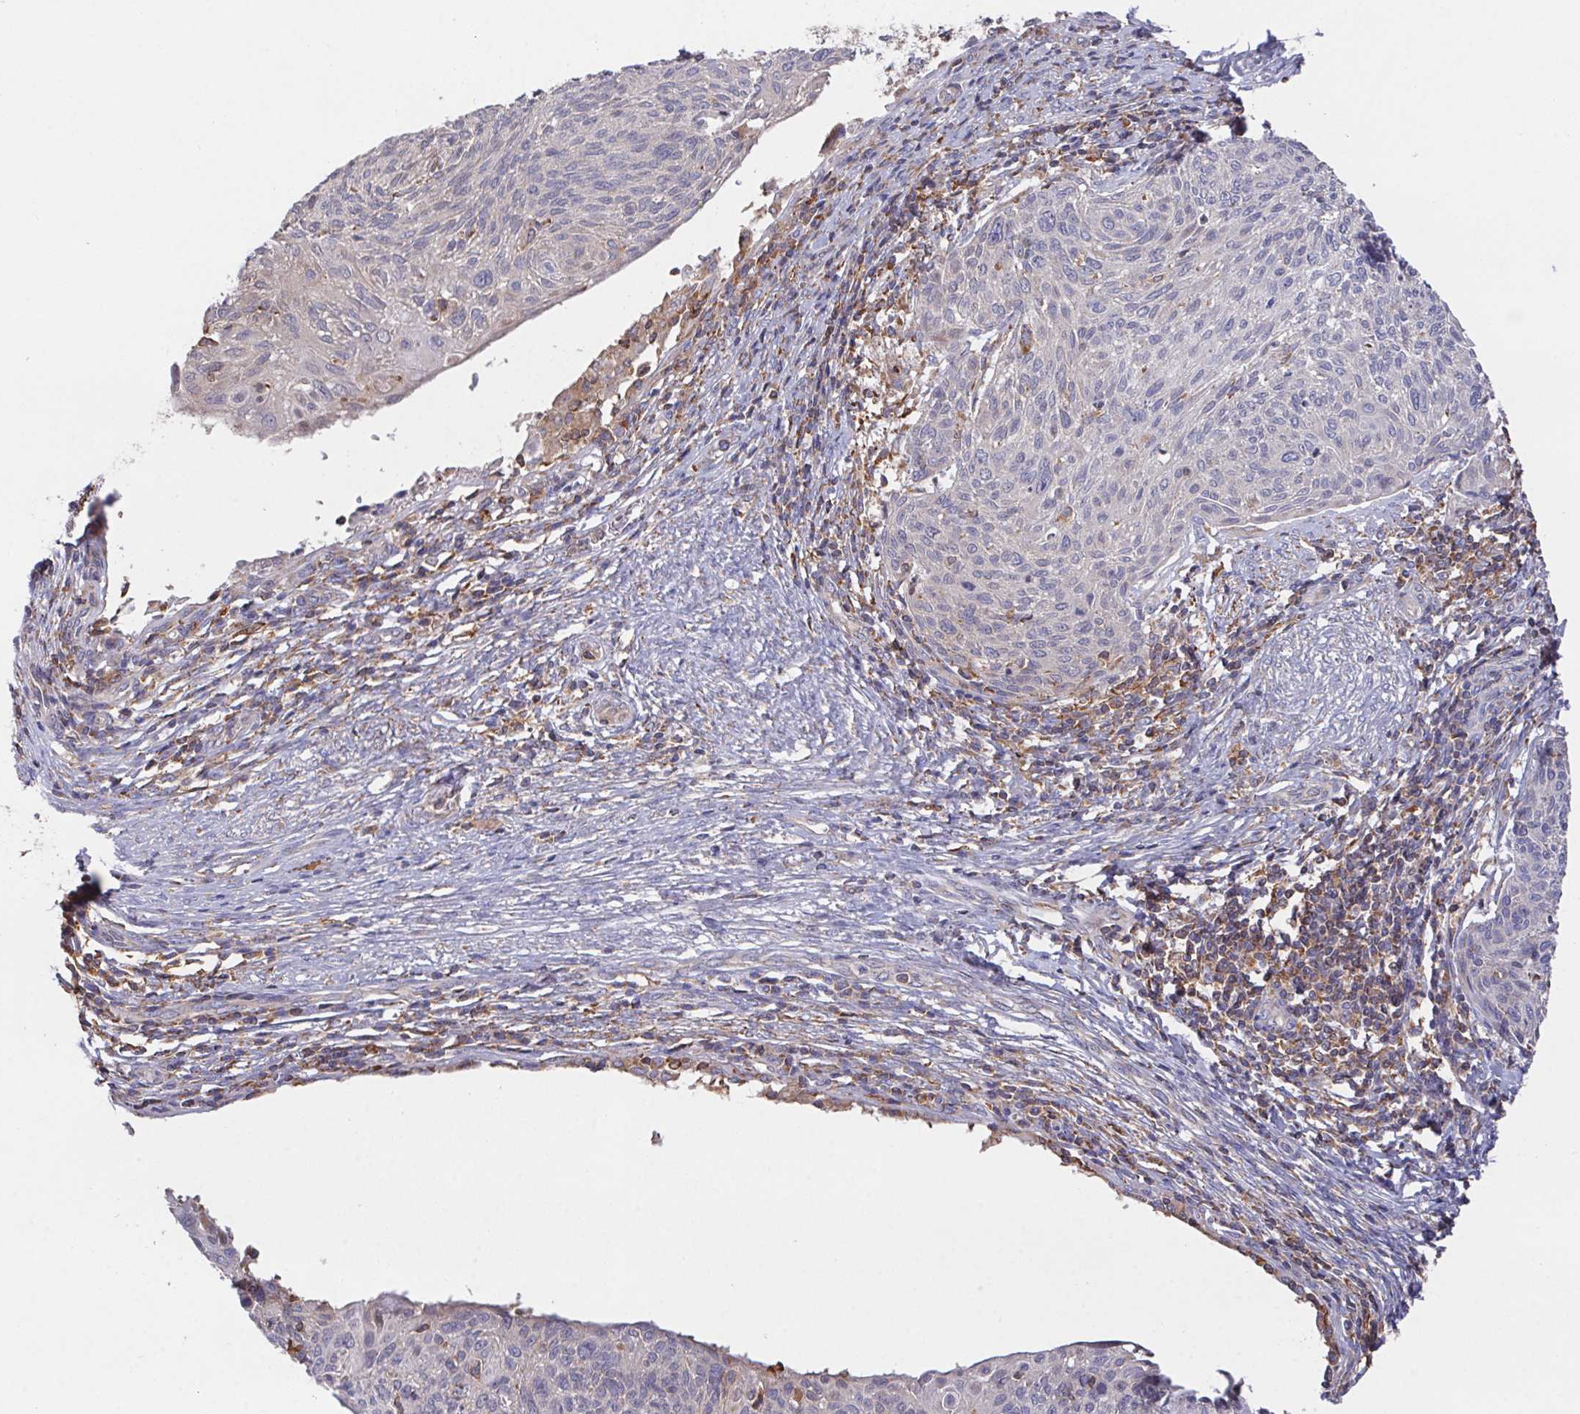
{"staining": {"intensity": "negative", "quantity": "none", "location": "none"}, "tissue": "cervical cancer", "cell_type": "Tumor cells", "image_type": "cancer", "snomed": [{"axis": "morphology", "description": "Squamous cell carcinoma, NOS"}, {"axis": "topography", "description": "Cervix"}], "caption": "Tumor cells show no significant protein staining in cervical cancer (squamous cell carcinoma).", "gene": "FAM241A", "patient": {"sex": "female", "age": 49}}